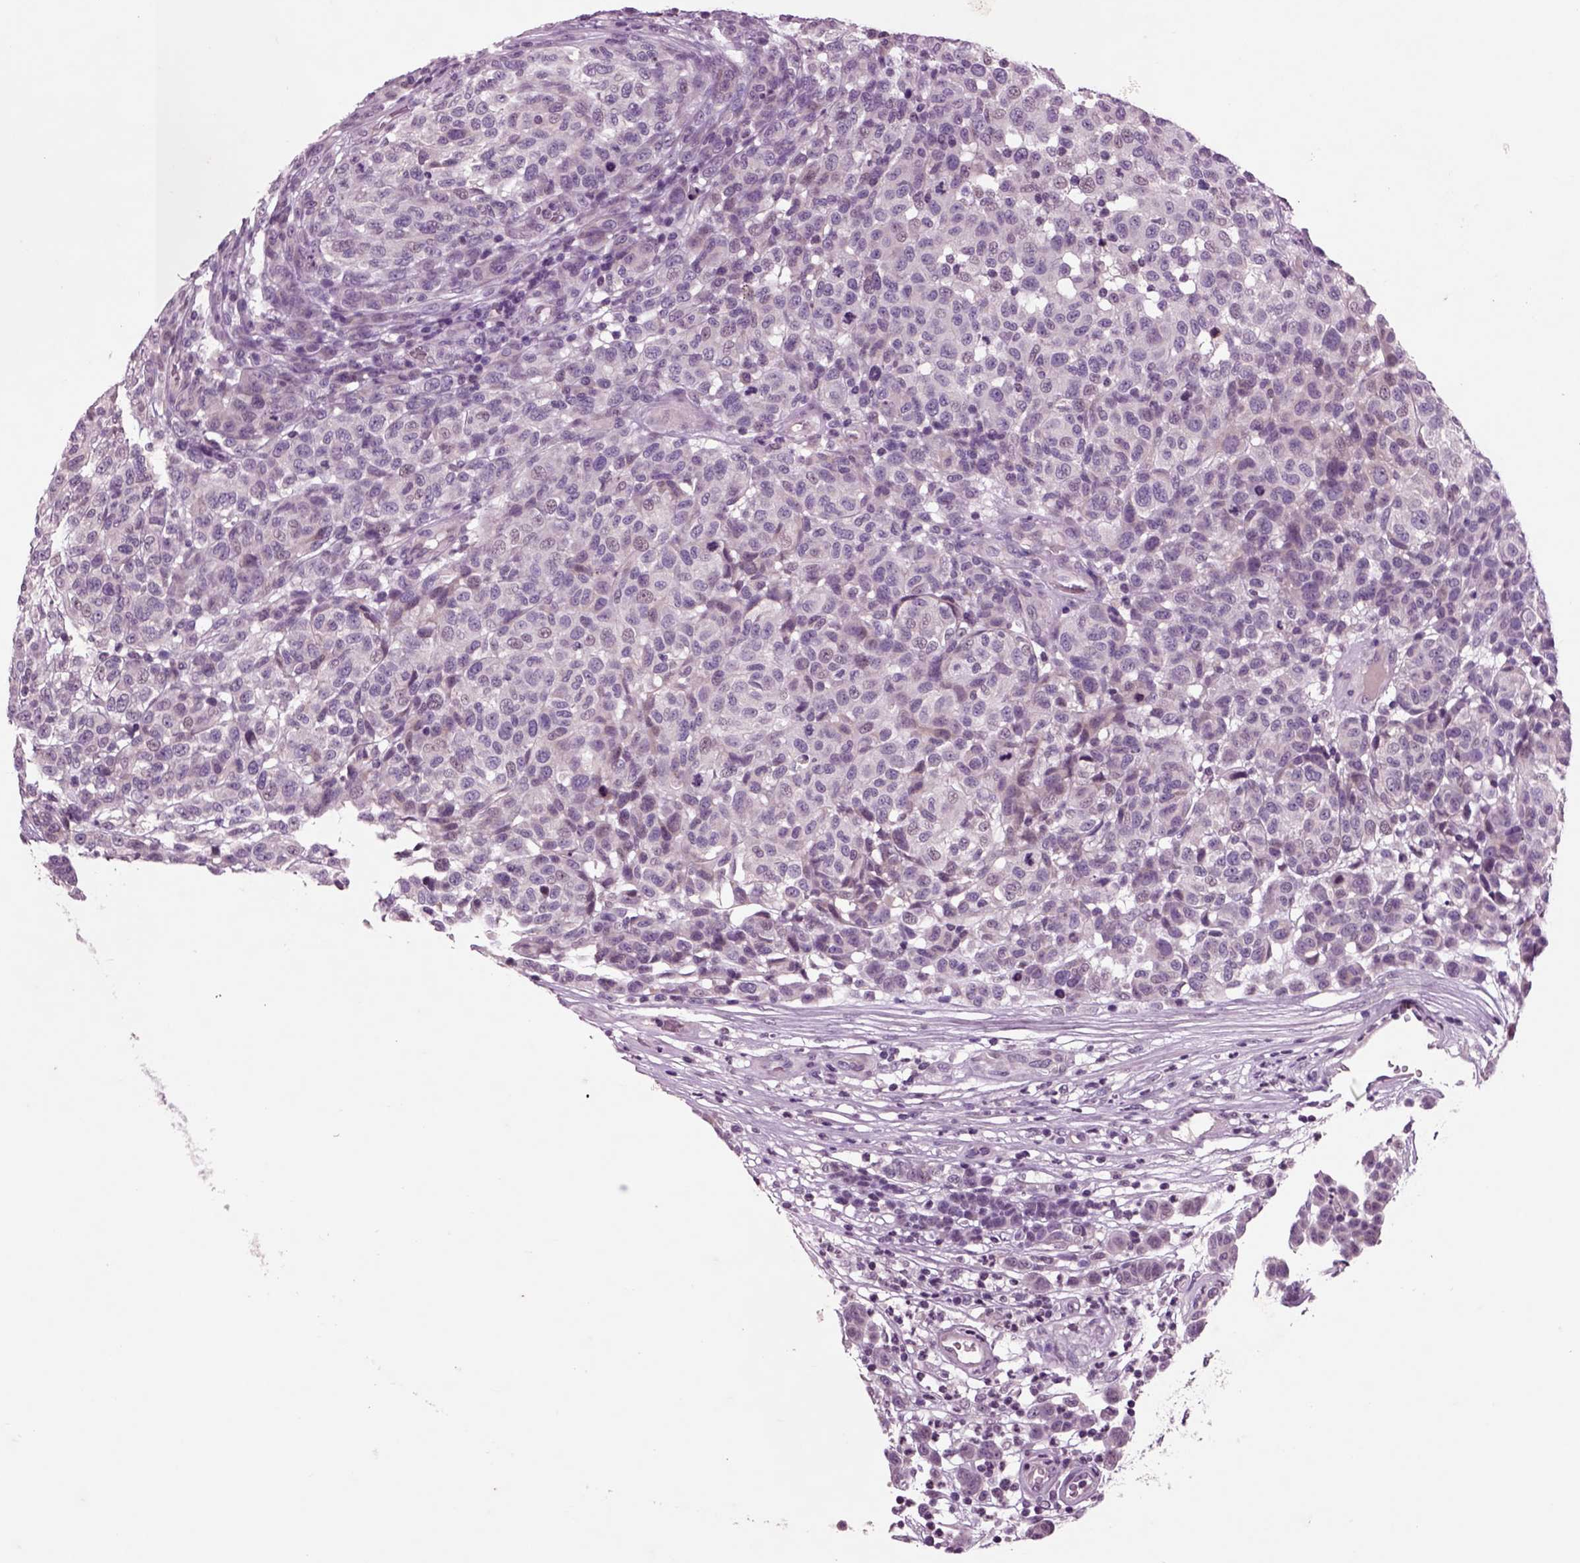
{"staining": {"intensity": "negative", "quantity": "none", "location": "none"}, "tissue": "melanoma", "cell_type": "Tumor cells", "image_type": "cancer", "snomed": [{"axis": "morphology", "description": "Malignant melanoma, NOS"}, {"axis": "topography", "description": "Skin"}], "caption": "High magnification brightfield microscopy of melanoma stained with DAB (brown) and counterstained with hematoxylin (blue): tumor cells show no significant staining. (DAB immunohistochemistry (IHC), high magnification).", "gene": "CHGB", "patient": {"sex": "male", "age": 59}}